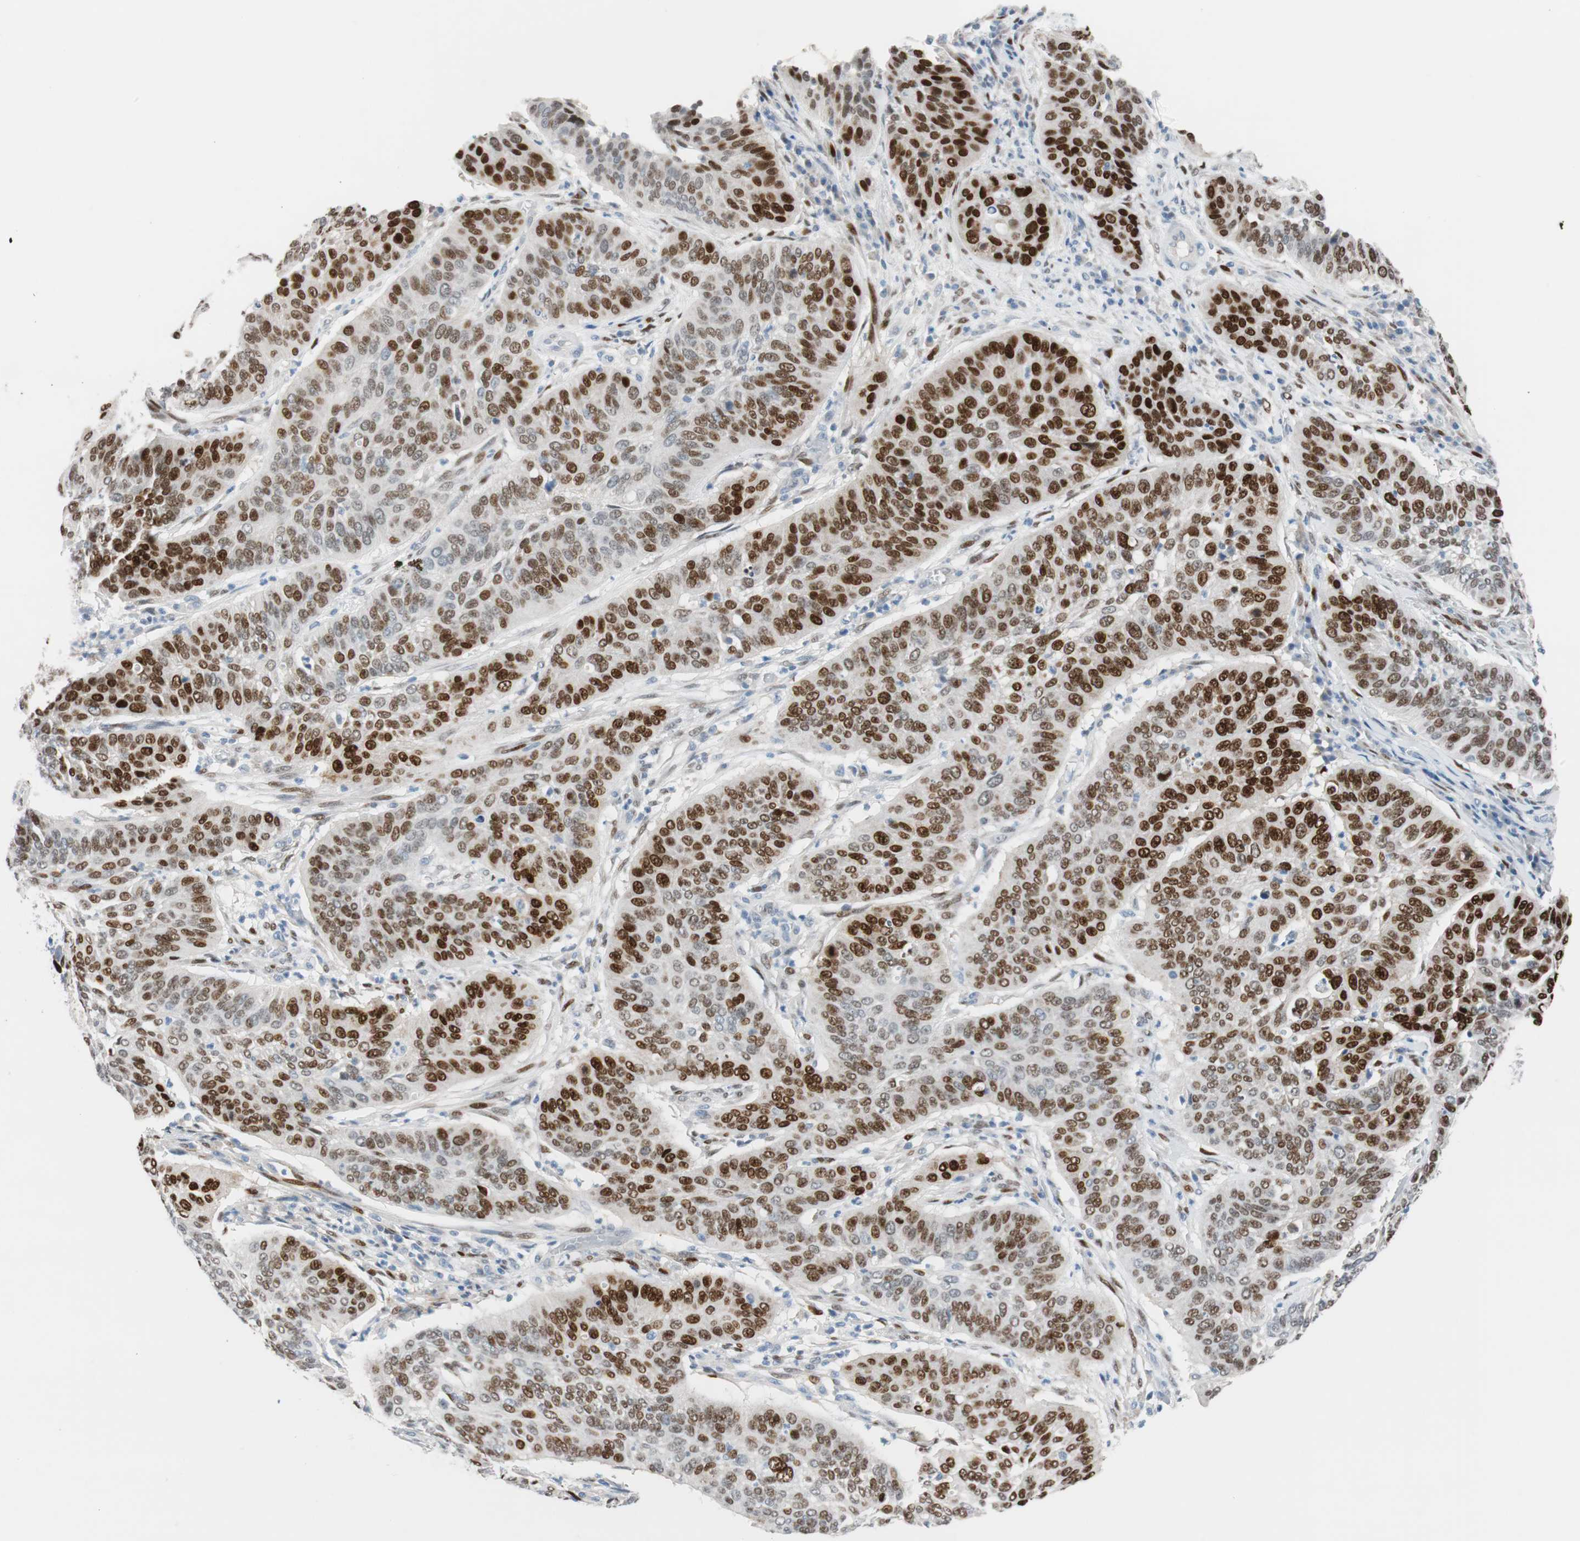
{"staining": {"intensity": "strong", "quantity": ">75%", "location": "nuclear"}, "tissue": "cervical cancer", "cell_type": "Tumor cells", "image_type": "cancer", "snomed": [{"axis": "morphology", "description": "Squamous cell carcinoma, NOS"}, {"axis": "topography", "description": "Cervix"}], "caption": "Immunohistochemical staining of human squamous cell carcinoma (cervical) reveals high levels of strong nuclear protein positivity in approximately >75% of tumor cells.", "gene": "FOSL1", "patient": {"sex": "female", "age": 39}}